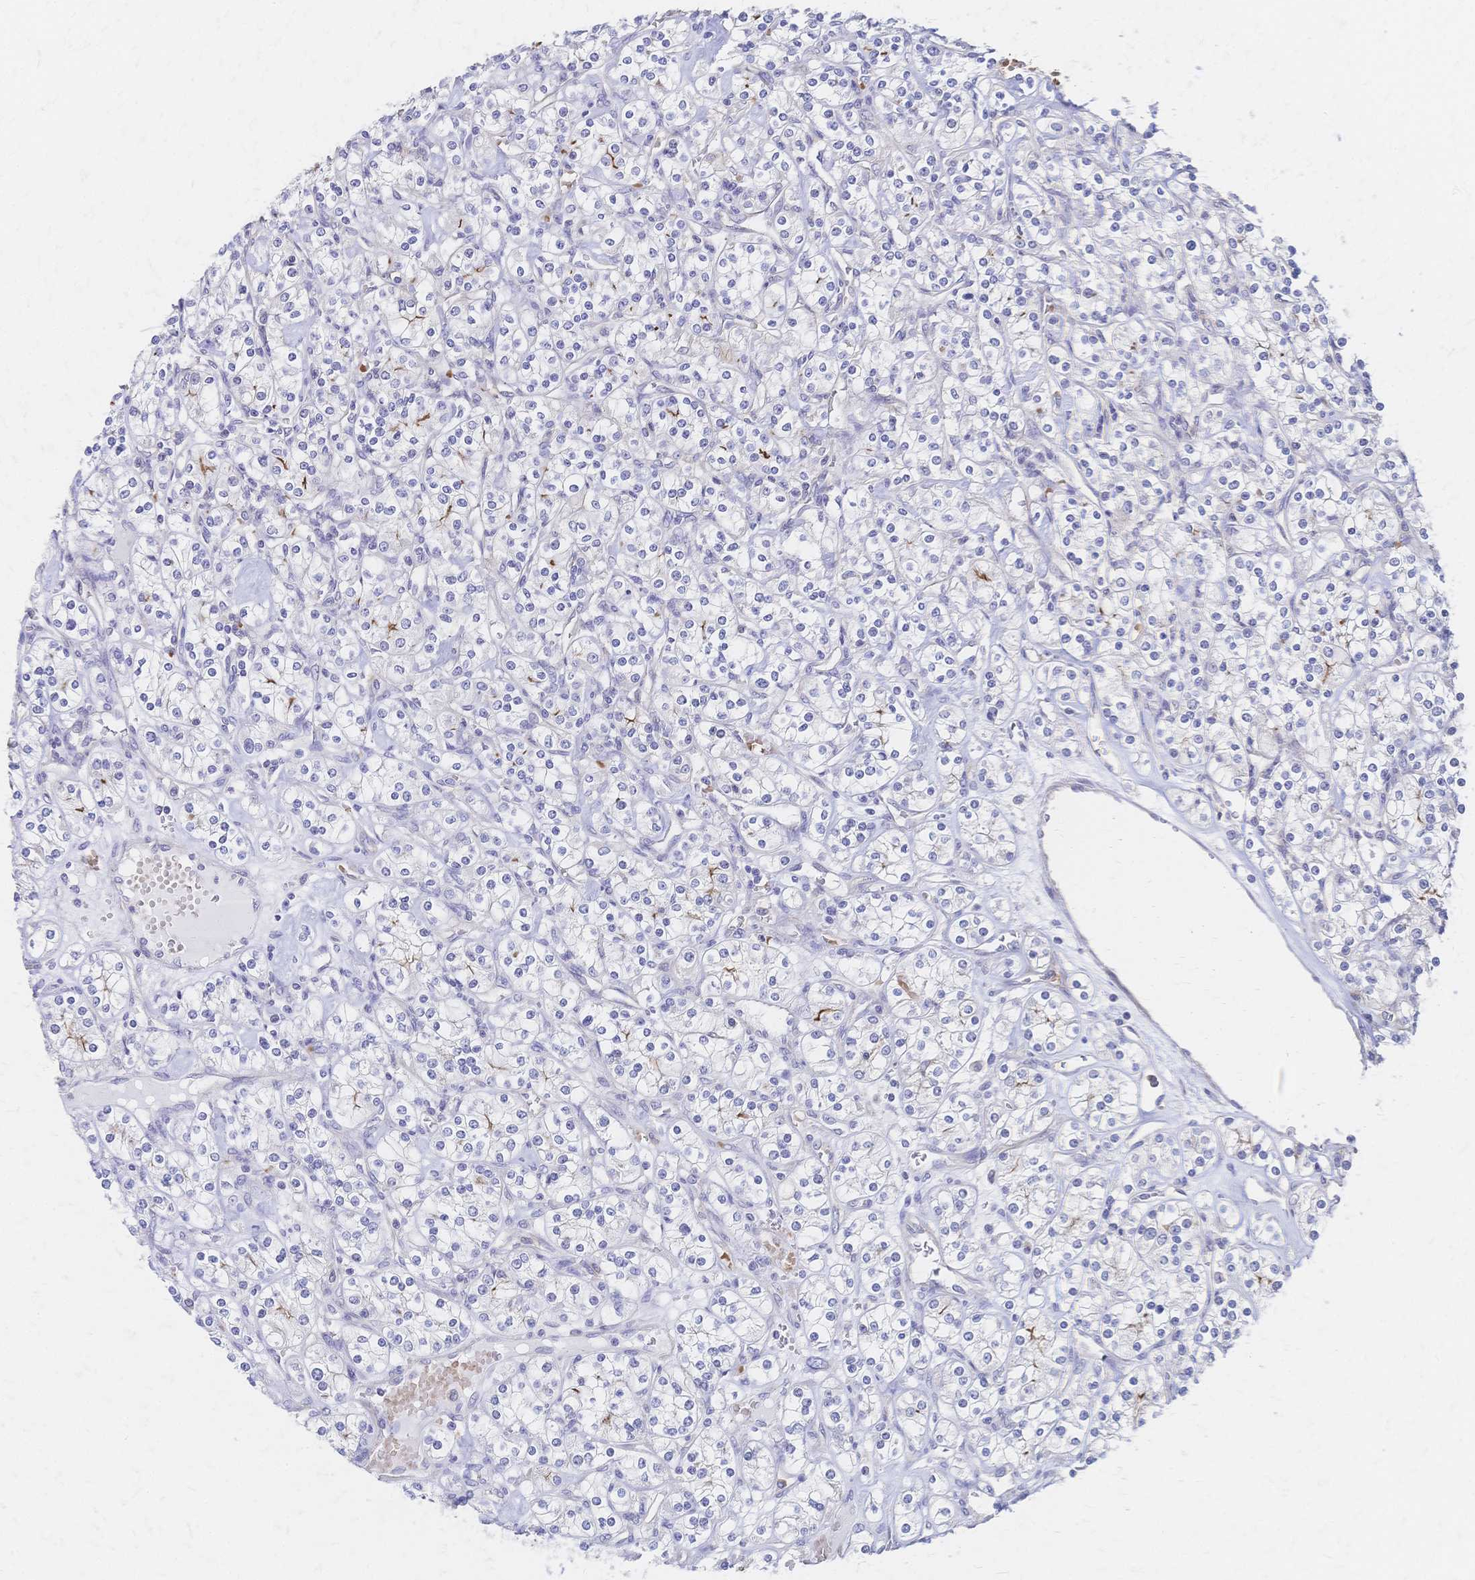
{"staining": {"intensity": "negative", "quantity": "none", "location": "none"}, "tissue": "renal cancer", "cell_type": "Tumor cells", "image_type": "cancer", "snomed": [{"axis": "morphology", "description": "Adenocarcinoma, NOS"}, {"axis": "topography", "description": "Kidney"}], "caption": "DAB immunohistochemical staining of human renal cancer exhibits no significant positivity in tumor cells.", "gene": "SLC5A1", "patient": {"sex": "male", "age": 77}}